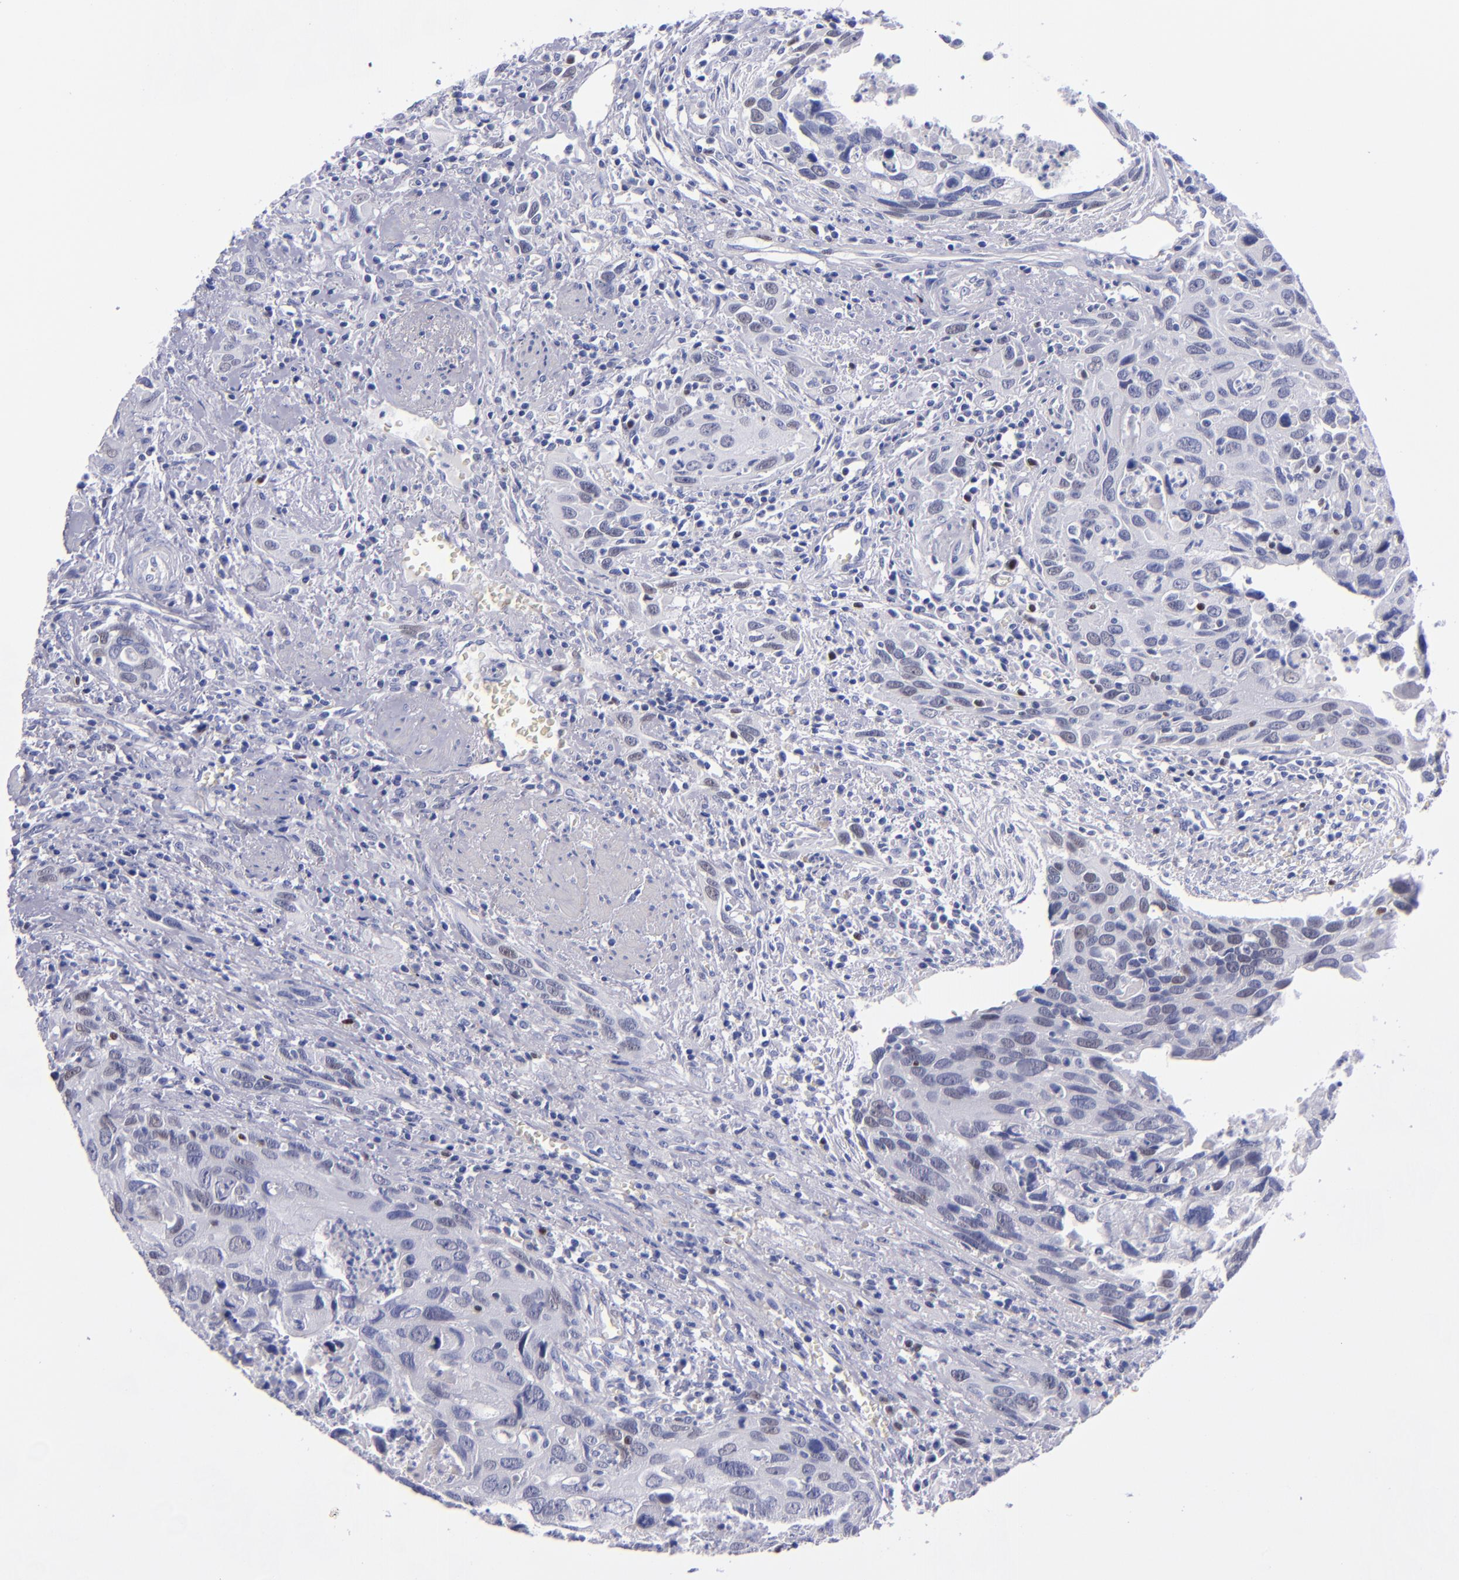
{"staining": {"intensity": "negative", "quantity": "none", "location": "none"}, "tissue": "urothelial cancer", "cell_type": "Tumor cells", "image_type": "cancer", "snomed": [{"axis": "morphology", "description": "Urothelial carcinoma, High grade"}, {"axis": "topography", "description": "Urinary bladder"}], "caption": "The histopathology image displays no staining of tumor cells in urothelial carcinoma (high-grade).", "gene": "MCM7", "patient": {"sex": "male", "age": 71}}